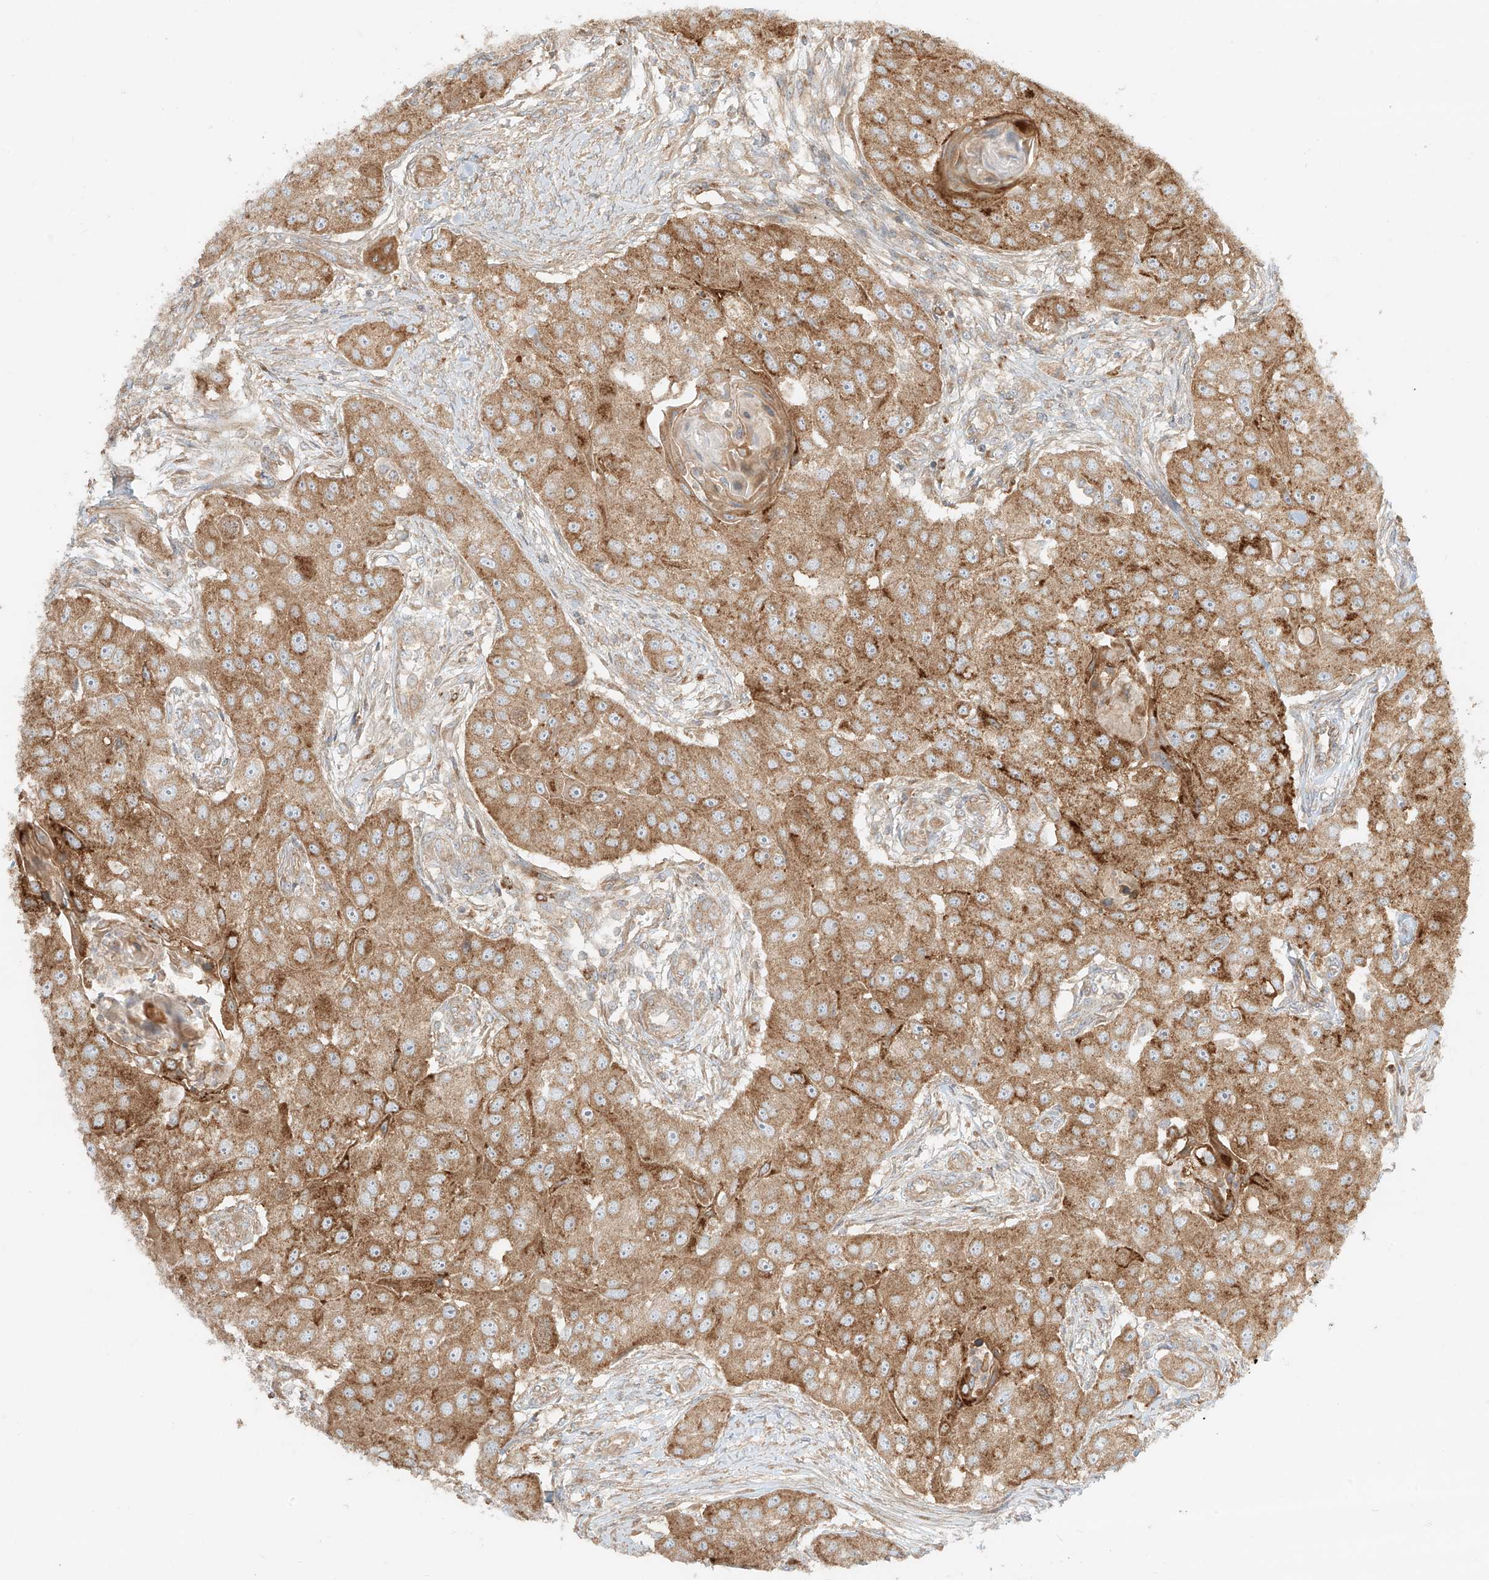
{"staining": {"intensity": "strong", "quantity": ">75%", "location": "cytoplasmic/membranous"}, "tissue": "head and neck cancer", "cell_type": "Tumor cells", "image_type": "cancer", "snomed": [{"axis": "morphology", "description": "Normal tissue, NOS"}, {"axis": "morphology", "description": "Squamous cell carcinoma, NOS"}, {"axis": "topography", "description": "Skeletal muscle"}, {"axis": "topography", "description": "Head-Neck"}], "caption": "Immunohistochemical staining of head and neck cancer (squamous cell carcinoma) demonstrates high levels of strong cytoplasmic/membranous staining in about >75% of tumor cells.", "gene": "CCDC115", "patient": {"sex": "male", "age": 51}}